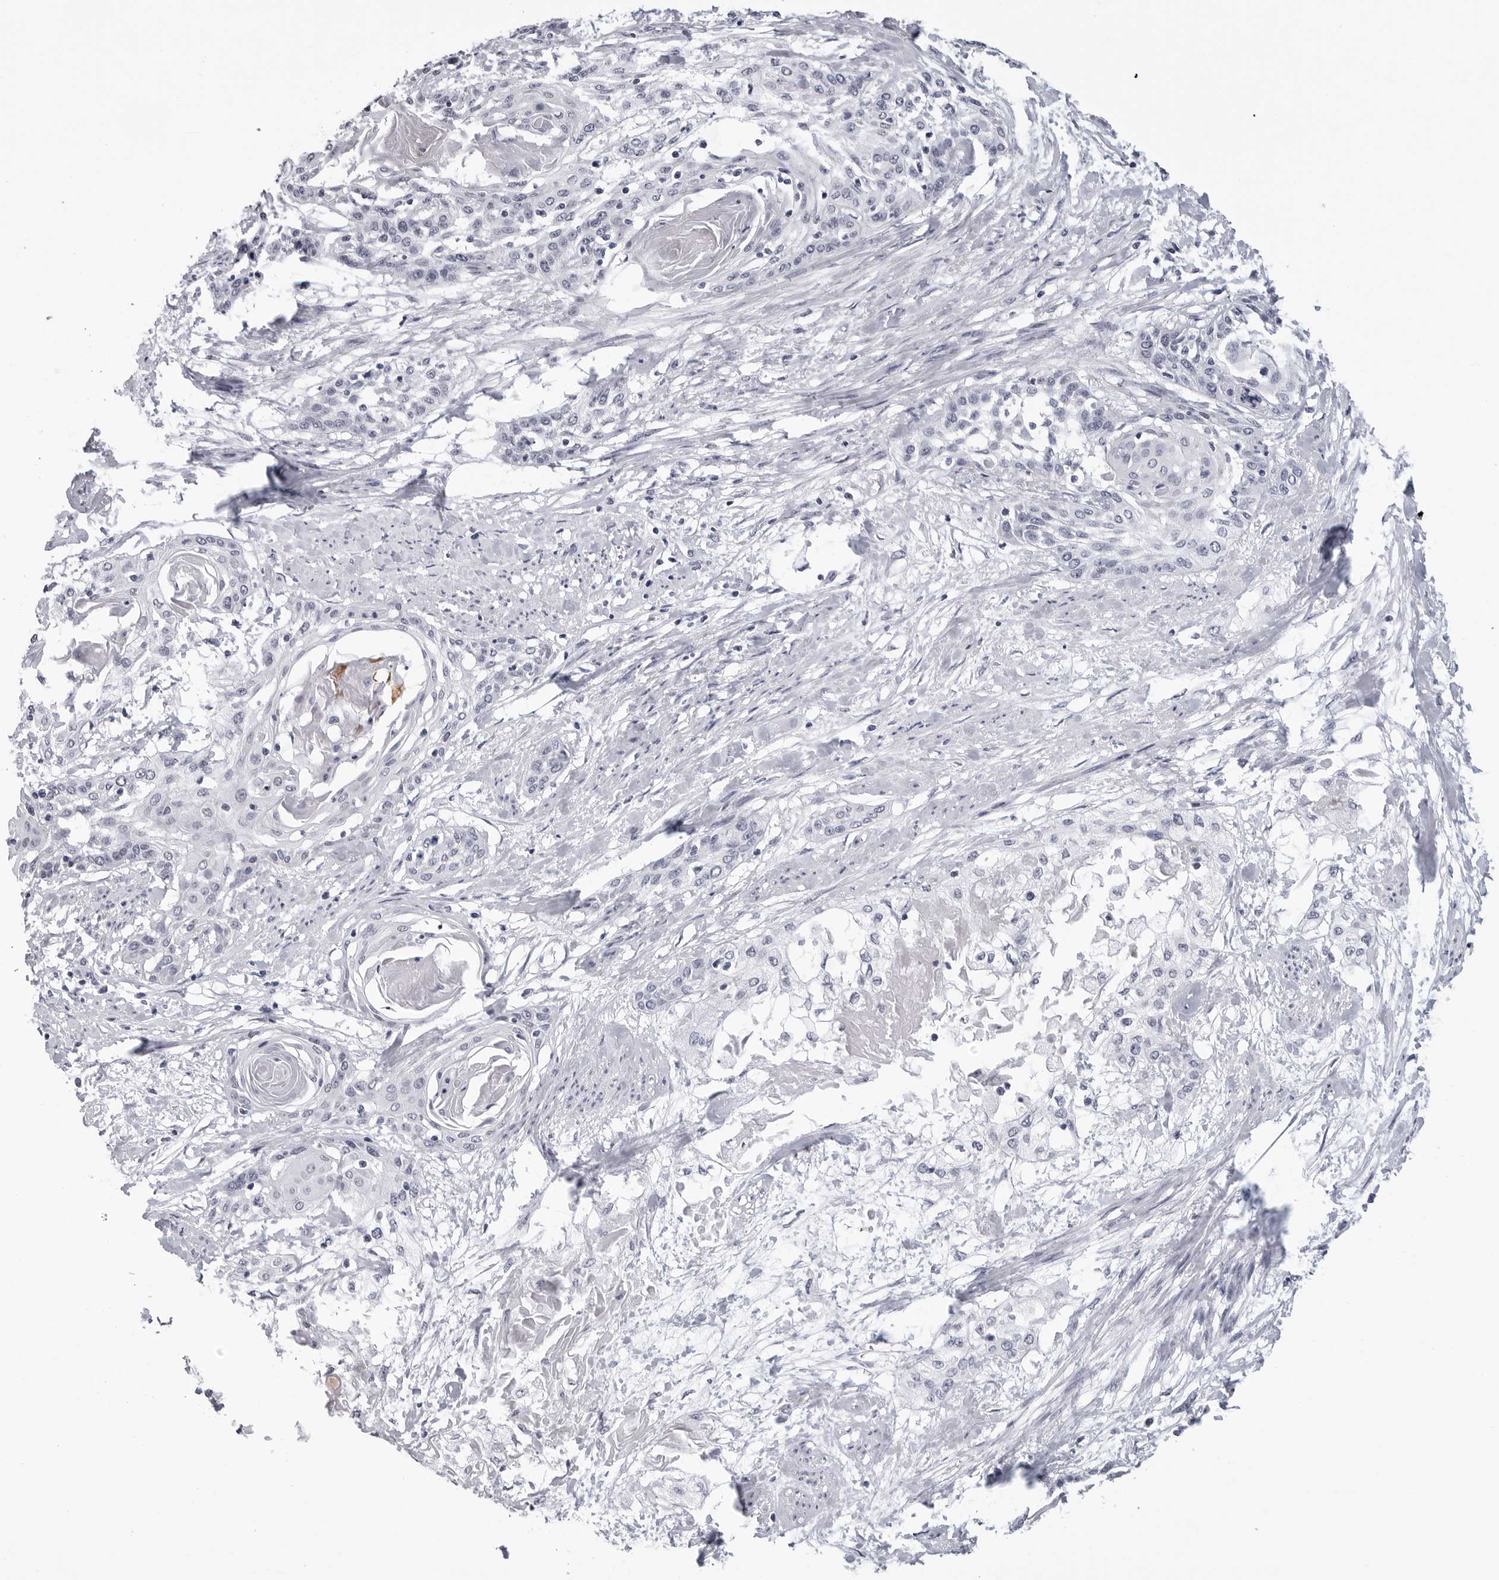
{"staining": {"intensity": "negative", "quantity": "none", "location": "none"}, "tissue": "cervical cancer", "cell_type": "Tumor cells", "image_type": "cancer", "snomed": [{"axis": "morphology", "description": "Squamous cell carcinoma, NOS"}, {"axis": "topography", "description": "Cervix"}], "caption": "High power microscopy histopathology image of an IHC histopathology image of cervical squamous cell carcinoma, revealing no significant positivity in tumor cells.", "gene": "GNL2", "patient": {"sex": "female", "age": 57}}